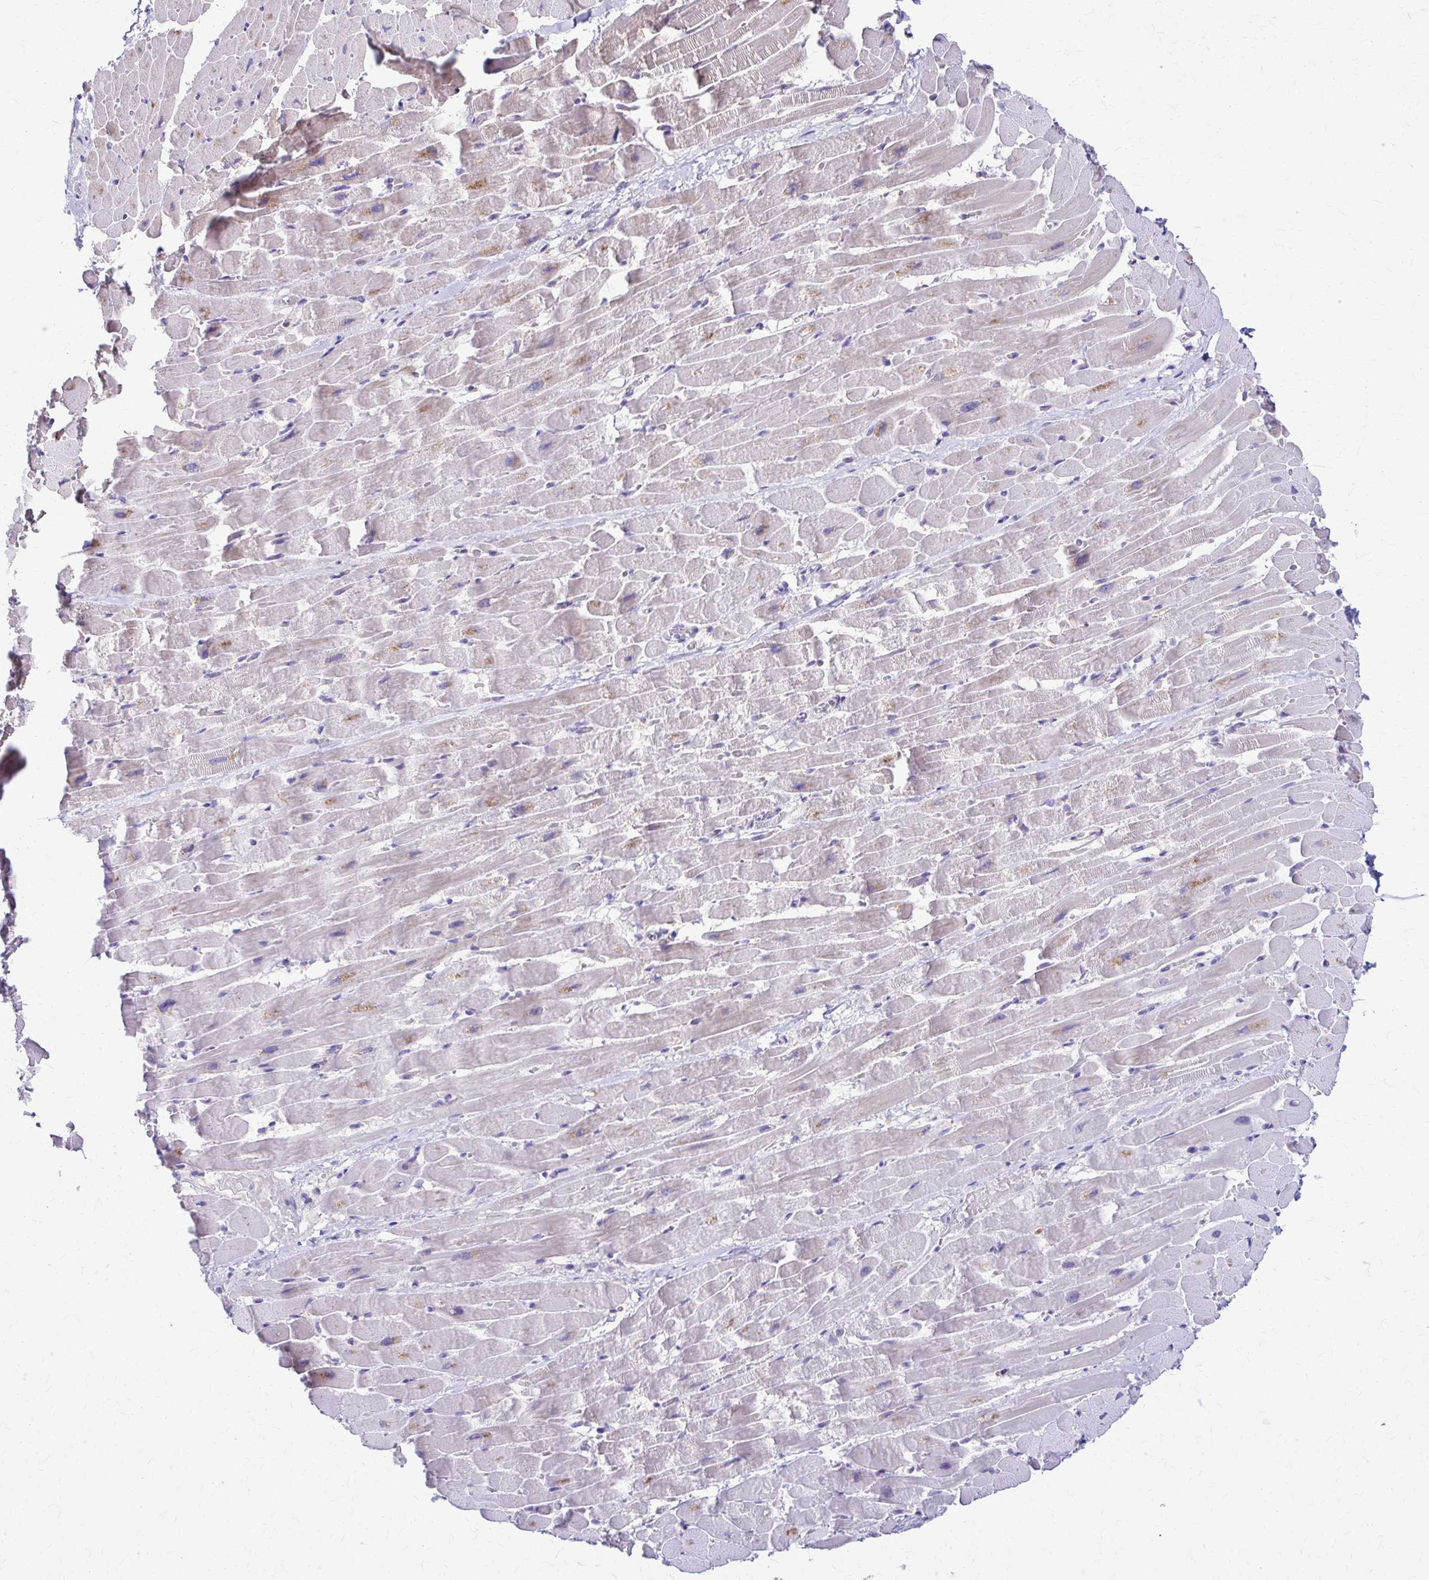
{"staining": {"intensity": "weak", "quantity": "<25%", "location": "cytoplasmic/membranous"}, "tissue": "heart muscle", "cell_type": "Cardiomyocytes", "image_type": "normal", "snomed": [{"axis": "morphology", "description": "Normal tissue, NOS"}, {"axis": "topography", "description": "Heart"}], "caption": "Immunohistochemistry histopathology image of normal heart muscle: heart muscle stained with DAB reveals no significant protein expression in cardiomyocytes.", "gene": "SAMD13", "patient": {"sex": "male", "age": 37}}